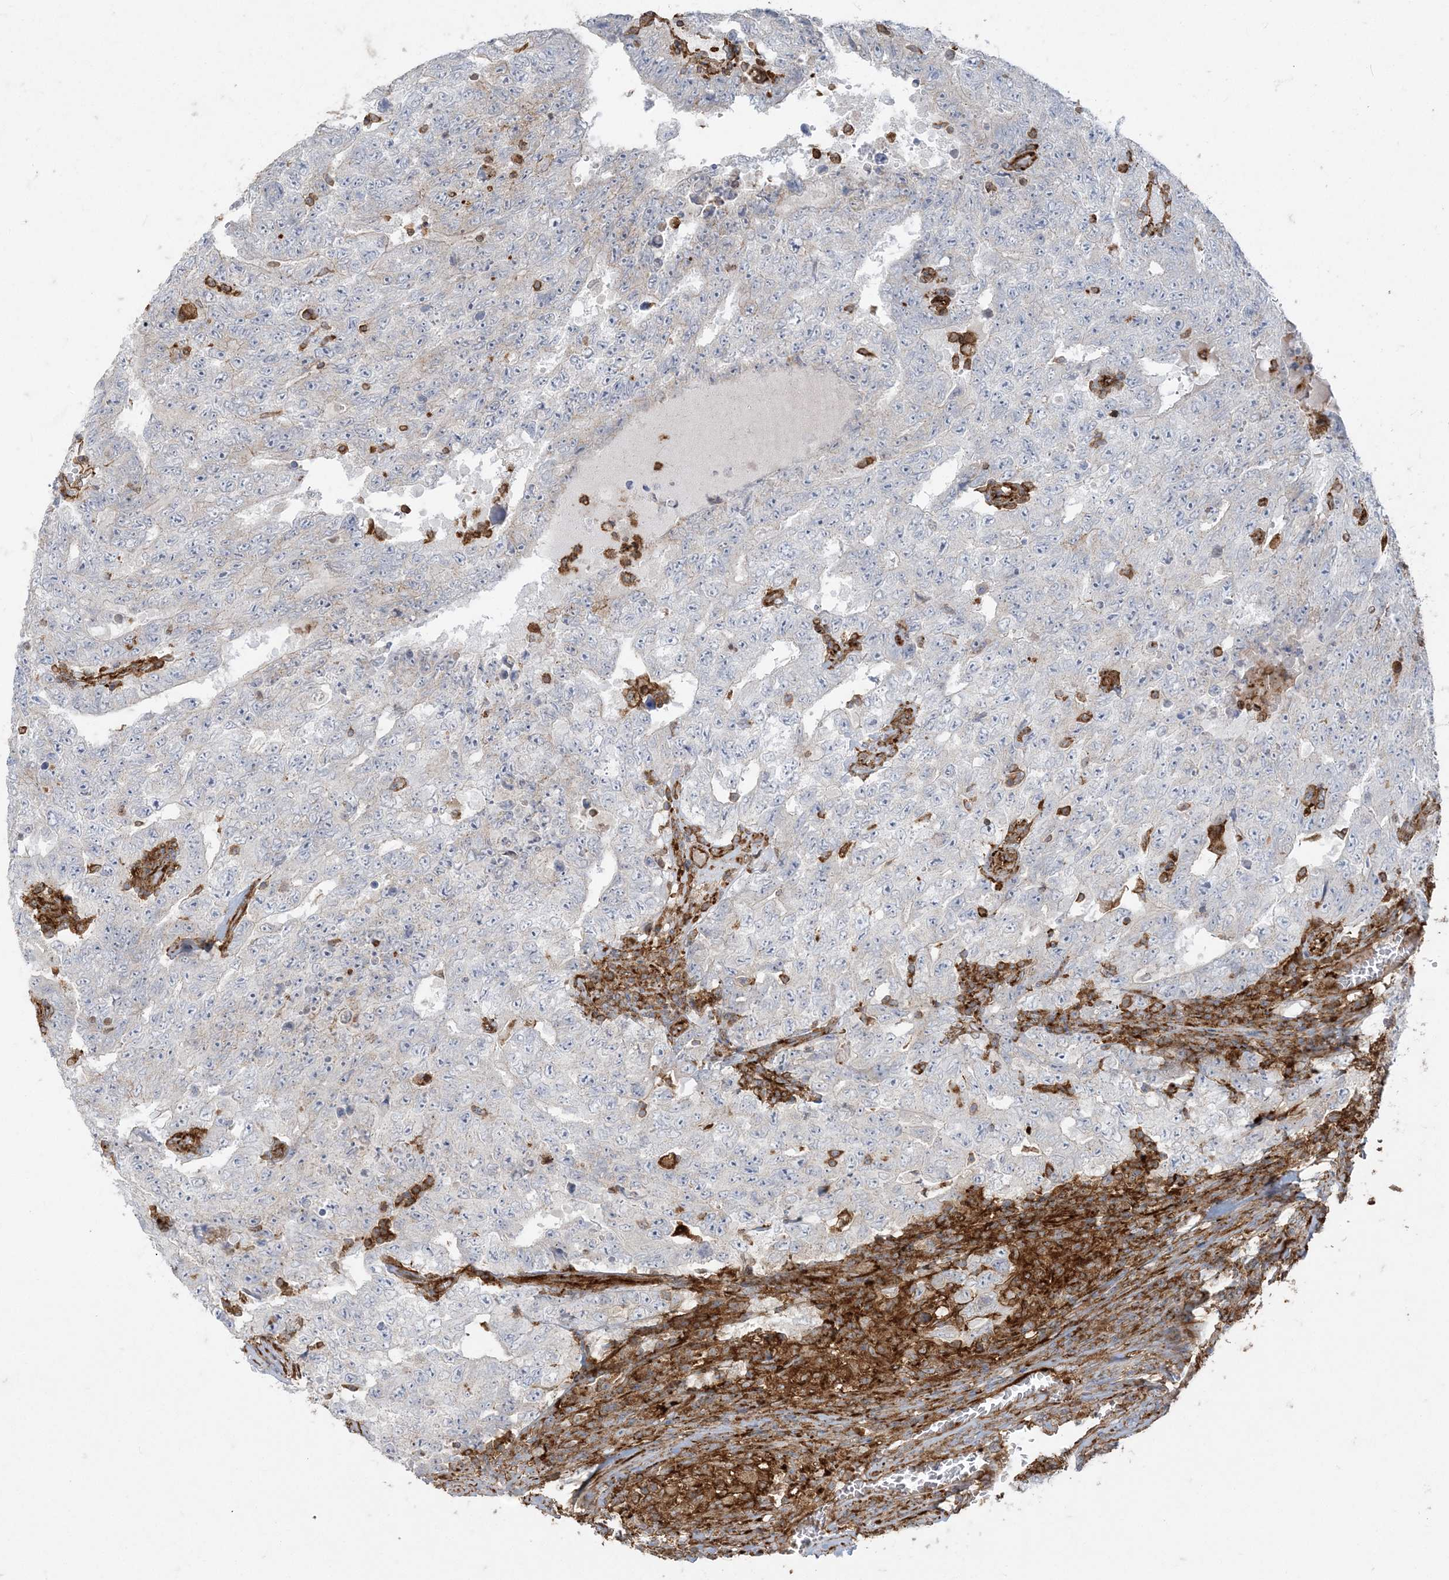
{"staining": {"intensity": "weak", "quantity": "<25%", "location": "cytoplasmic/membranous"}, "tissue": "testis cancer", "cell_type": "Tumor cells", "image_type": "cancer", "snomed": [{"axis": "morphology", "description": "Carcinoma, Embryonal, NOS"}, {"axis": "topography", "description": "Testis"}], "caption": "This is a image of immunohistochemistry staining of testis cancer (embryonal carcinoma), which shows no expression in tumor cells. (IHC, brightfield microscopy, high magnification).", "gene": "DERL3", "patient": {"sex": "male", "age": 26}}